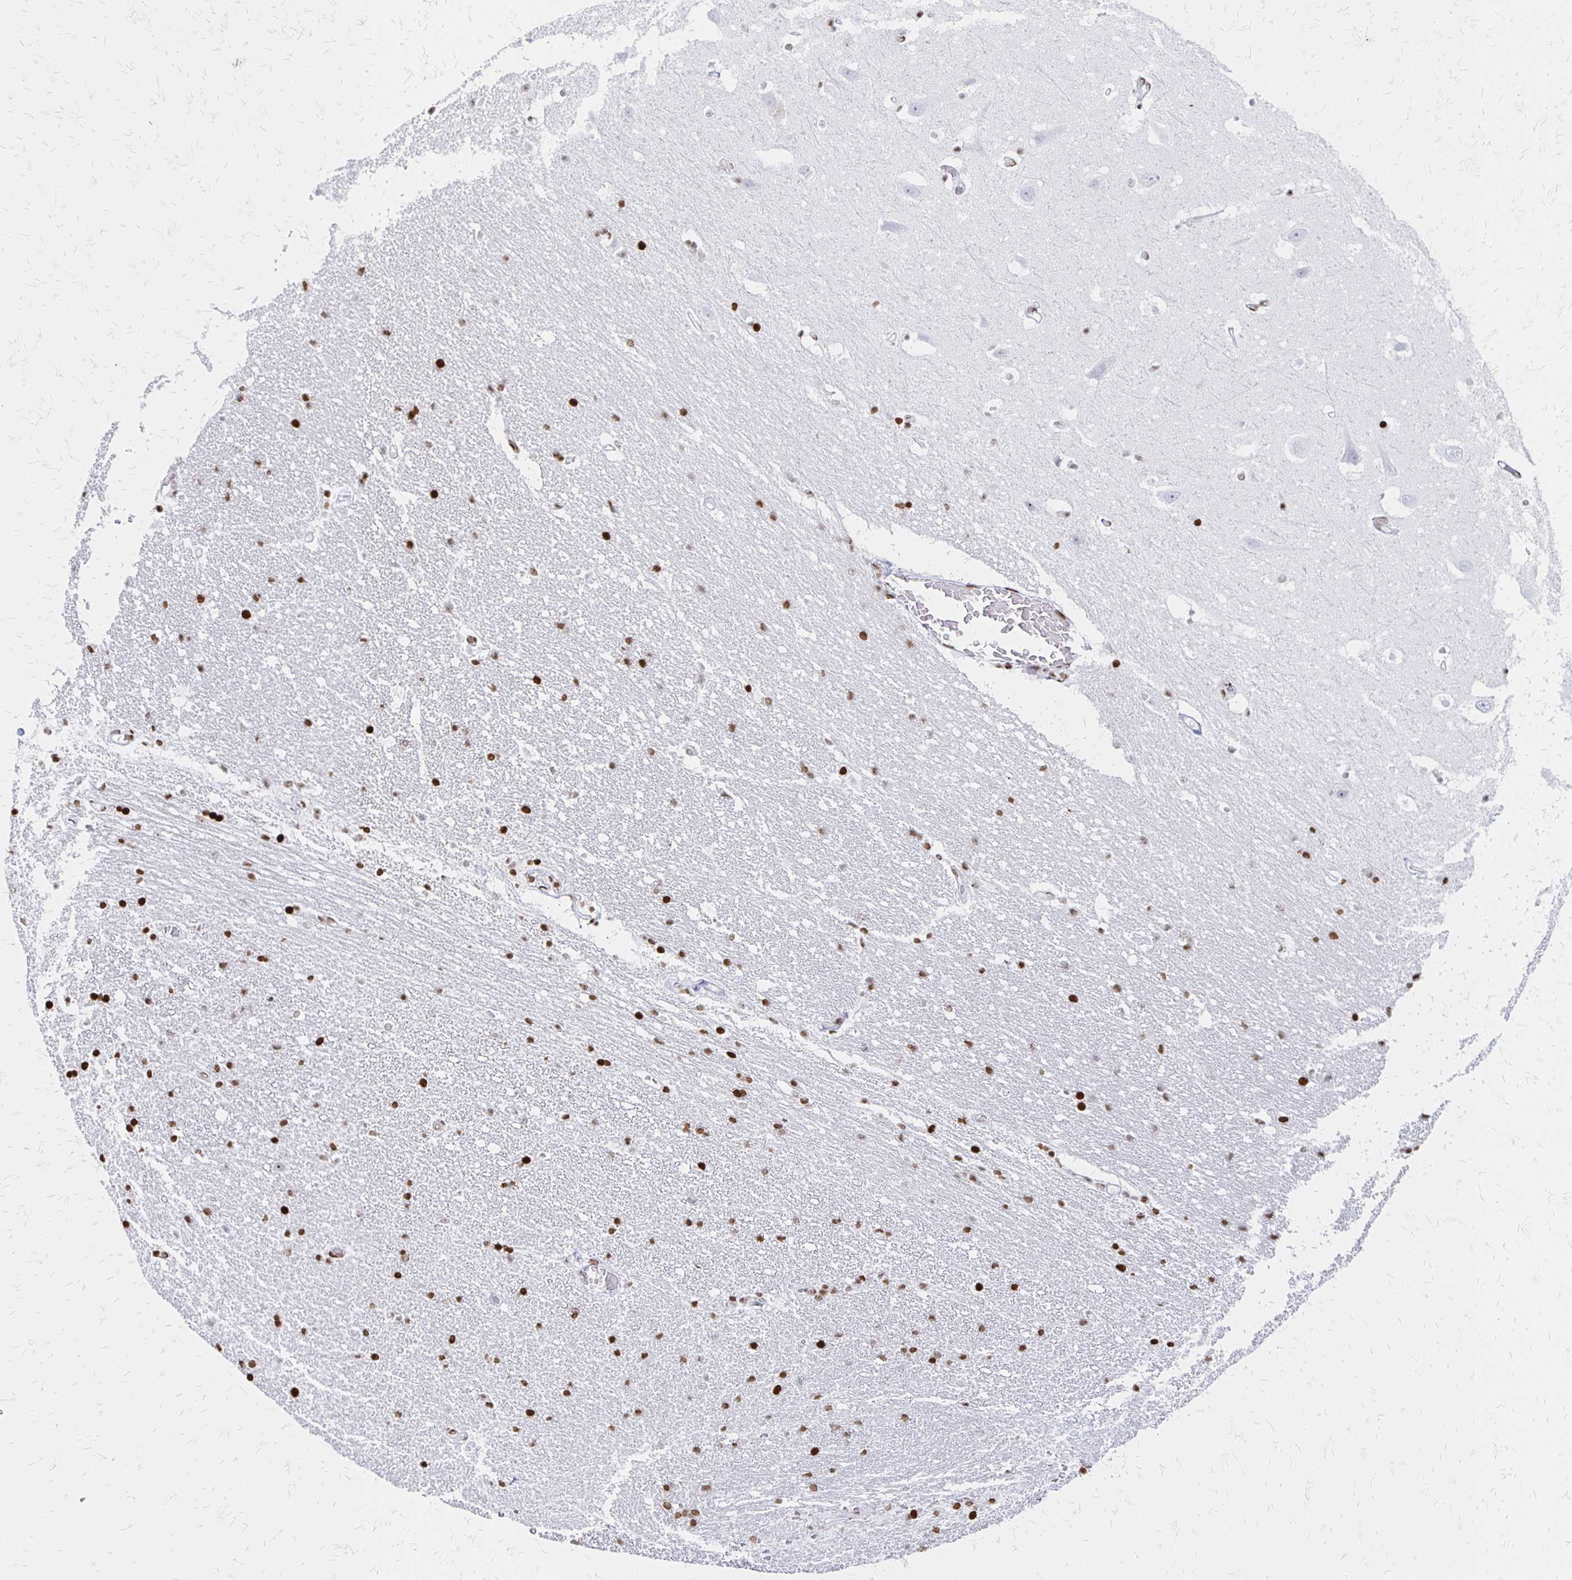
{"staining": {"intensity": "strong", "quantity": "25%-75%", "location": "nuclear"}, "tissue": "hippocampus", "cell_type": "Glial cells", "image_type": "normal", "snomed": [{"axis": "morphology", "description": "Normal tissue, NOS"}, {"axis": "topography", "description": "Hippocampus"}], "caption": "Strong nuclear expression is present in approximately 25%-75% of glial cells in unremarkable hippocampus. The staining was performed using DAB (3,3'-diaminobenzidine) to visualize the protein expression in brown, while the nuclei were stained in blue with hematoxylin (Magnification: 20x).", "gene": "ZNF280C", "patient": {"sex": "male", "age": 63}}